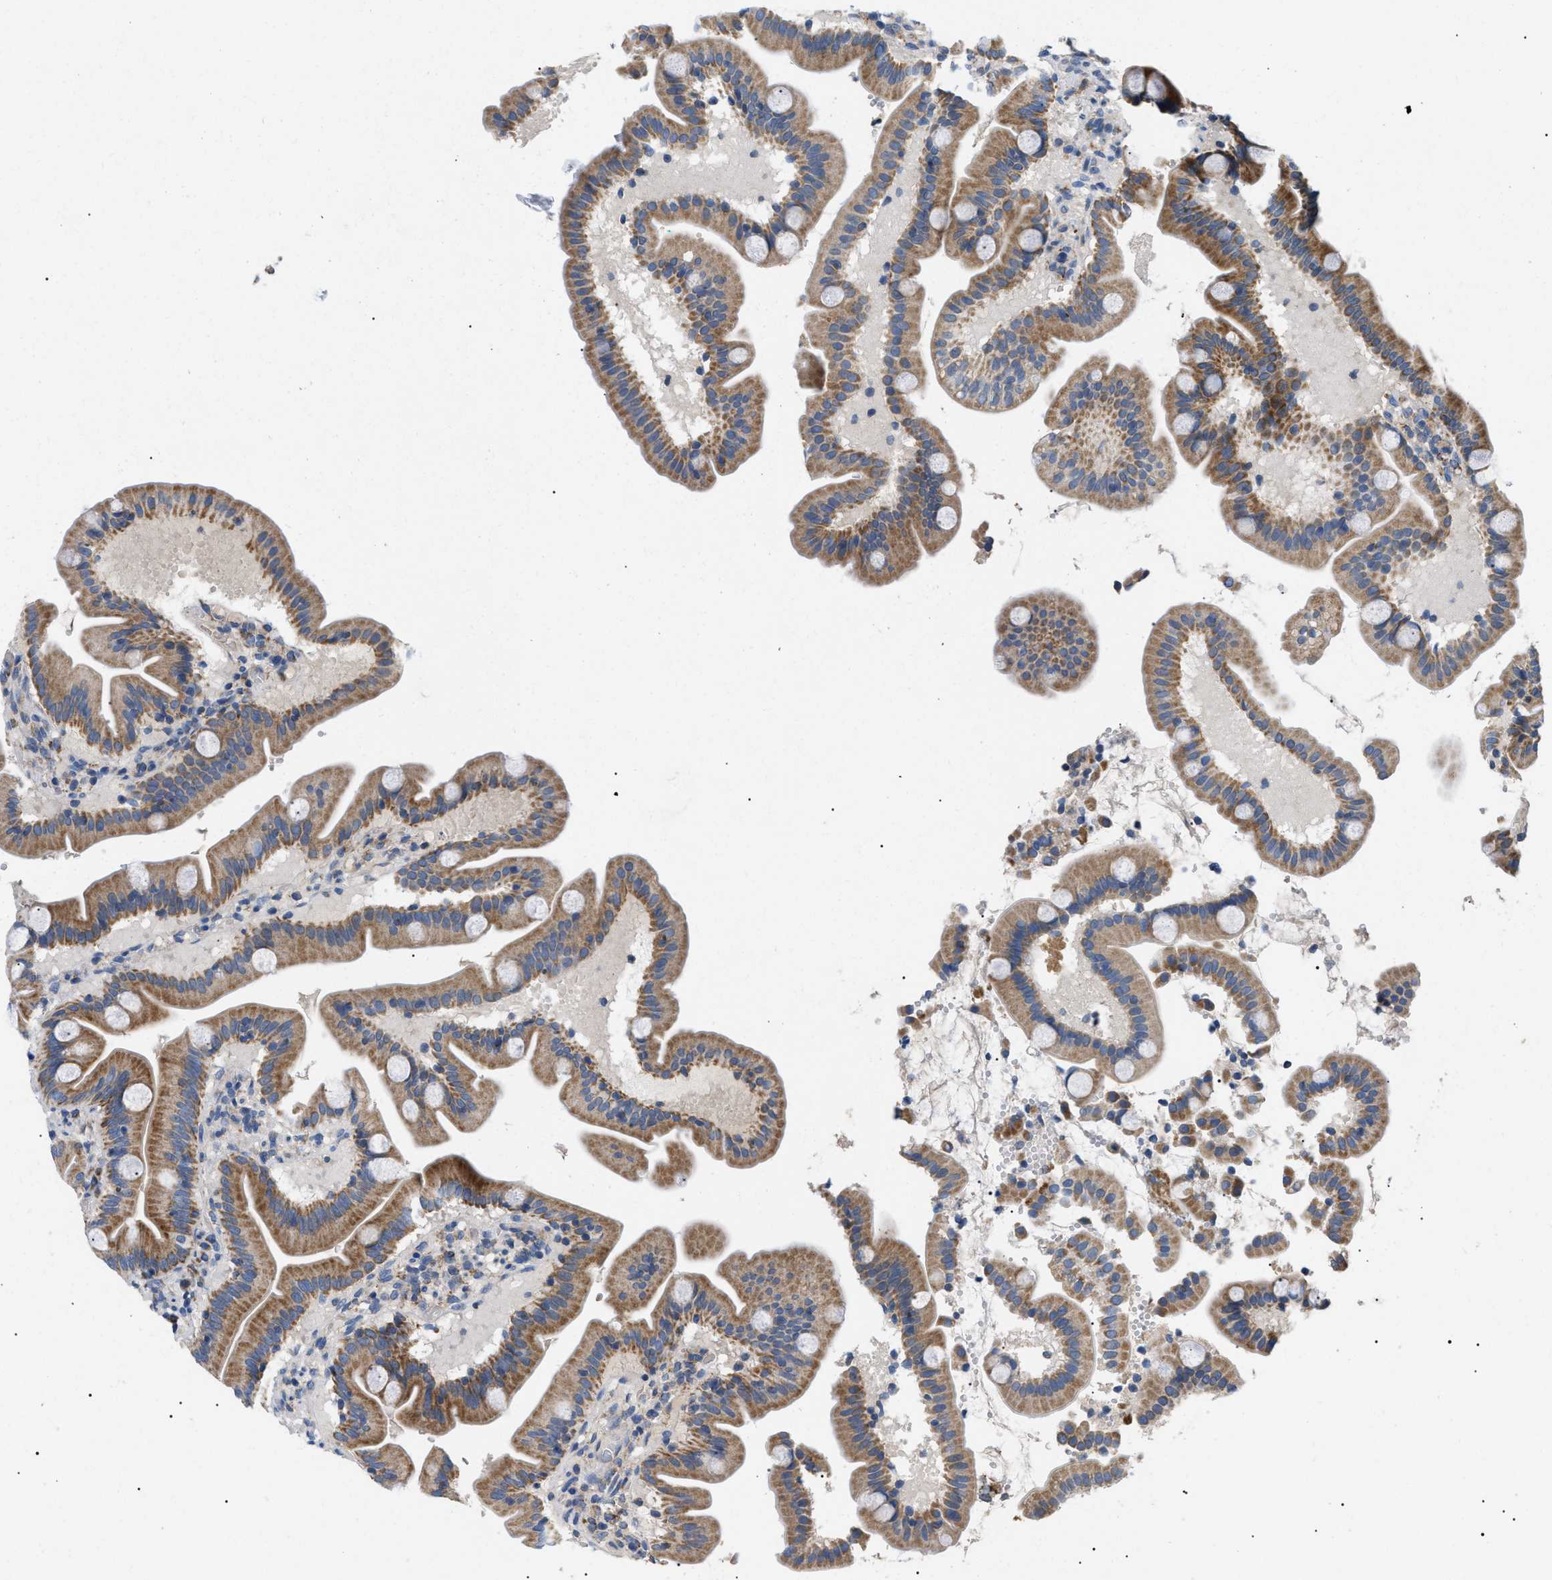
{"staining": {"intensity": "moderate", "quantity": ">75%", "location": "cytoplasmic/membranous"}, "tissue": "duodenum", "cell_type": "Glandular cells", "image_type": "normal", "snomed": [{"axis": "morphology", "description": "Normal tissue, NOS"}, {"axis": "topography", "description": "Duodenum"}], "caption": "Immunohistochemical staining of normal duodenum demonstrates moderate cytoplasmic/membranous protein expression in approximately >75% of glandular cells. (DAB (3,3'-diaminobenzidine) = brown stain, brightfield microscopy at high magnification).", "gene": "TOMM6", "patient": {"sex": "male", "age": 54}}